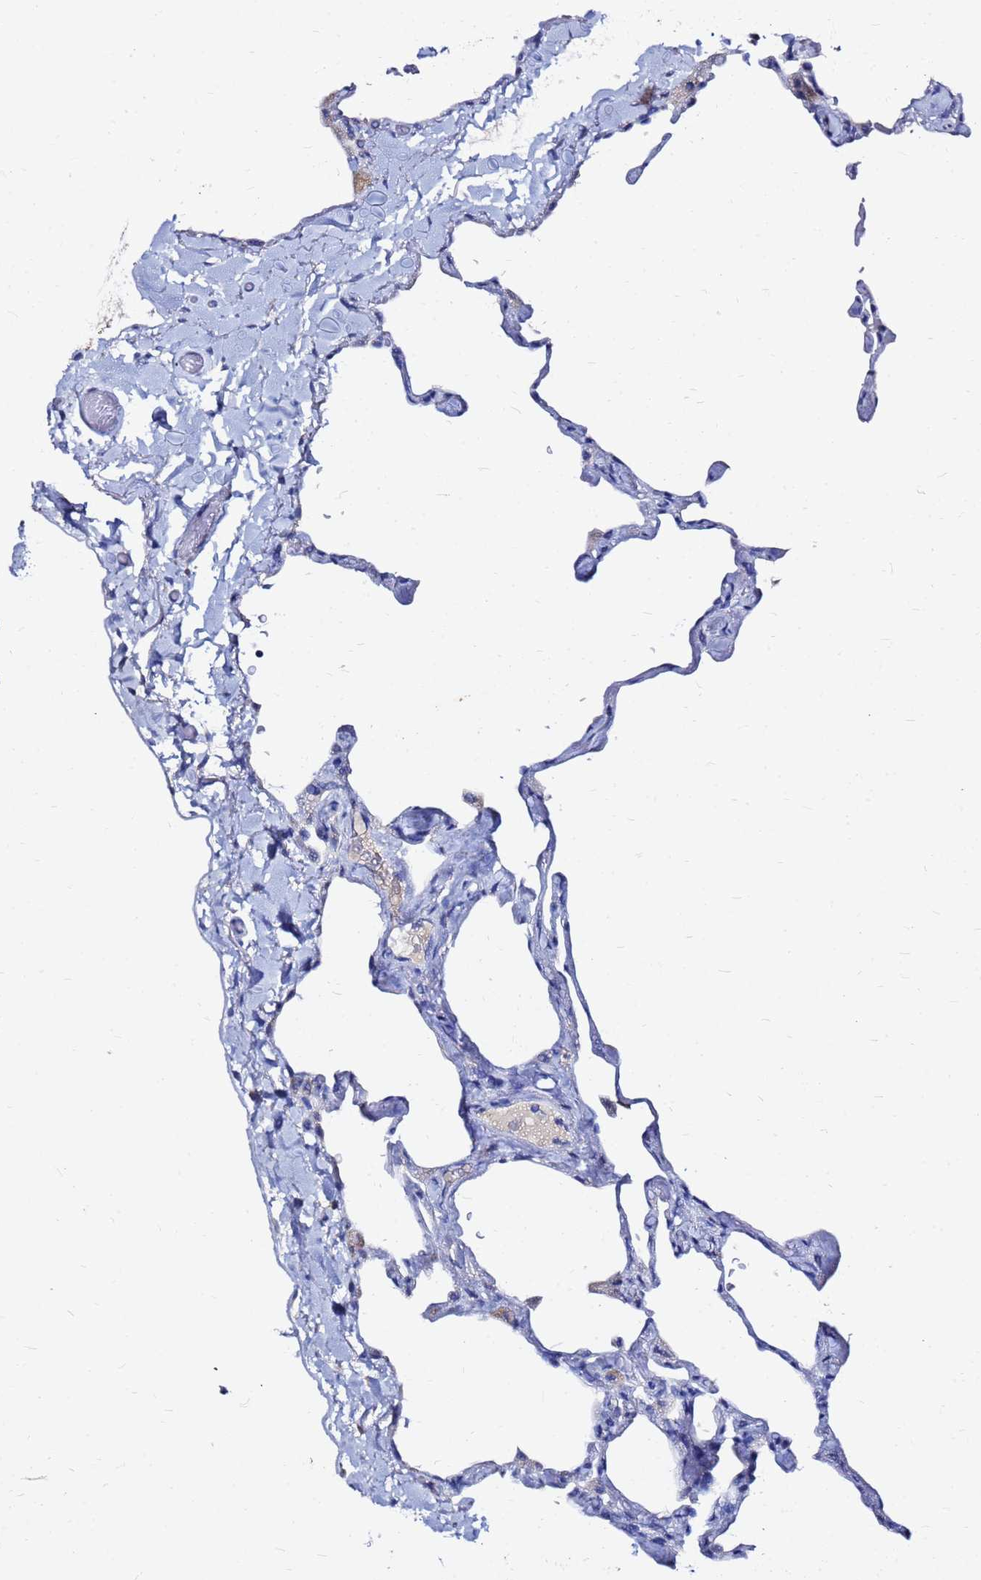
{"staining": {"intensity": "negative", "quantity": "none", "location": "none"}, "tissue": "lung", "cell_type": "Alveolar cells", "image_type": "normal", "snomed": [{"axis": "morphology", "description": "Normal tissue, NOS"}, {"axis": "topography", "description": "Lung"}], "caption": "Lung was stained to show a protein in brown. There is no significant staining in alveolar cells. The staining is performed using DAB brown chromogen with nuclei counter-stained in using hematoxylin.", "gene": "FAM183A", "patient": {"sex": "male", "age": 65}}